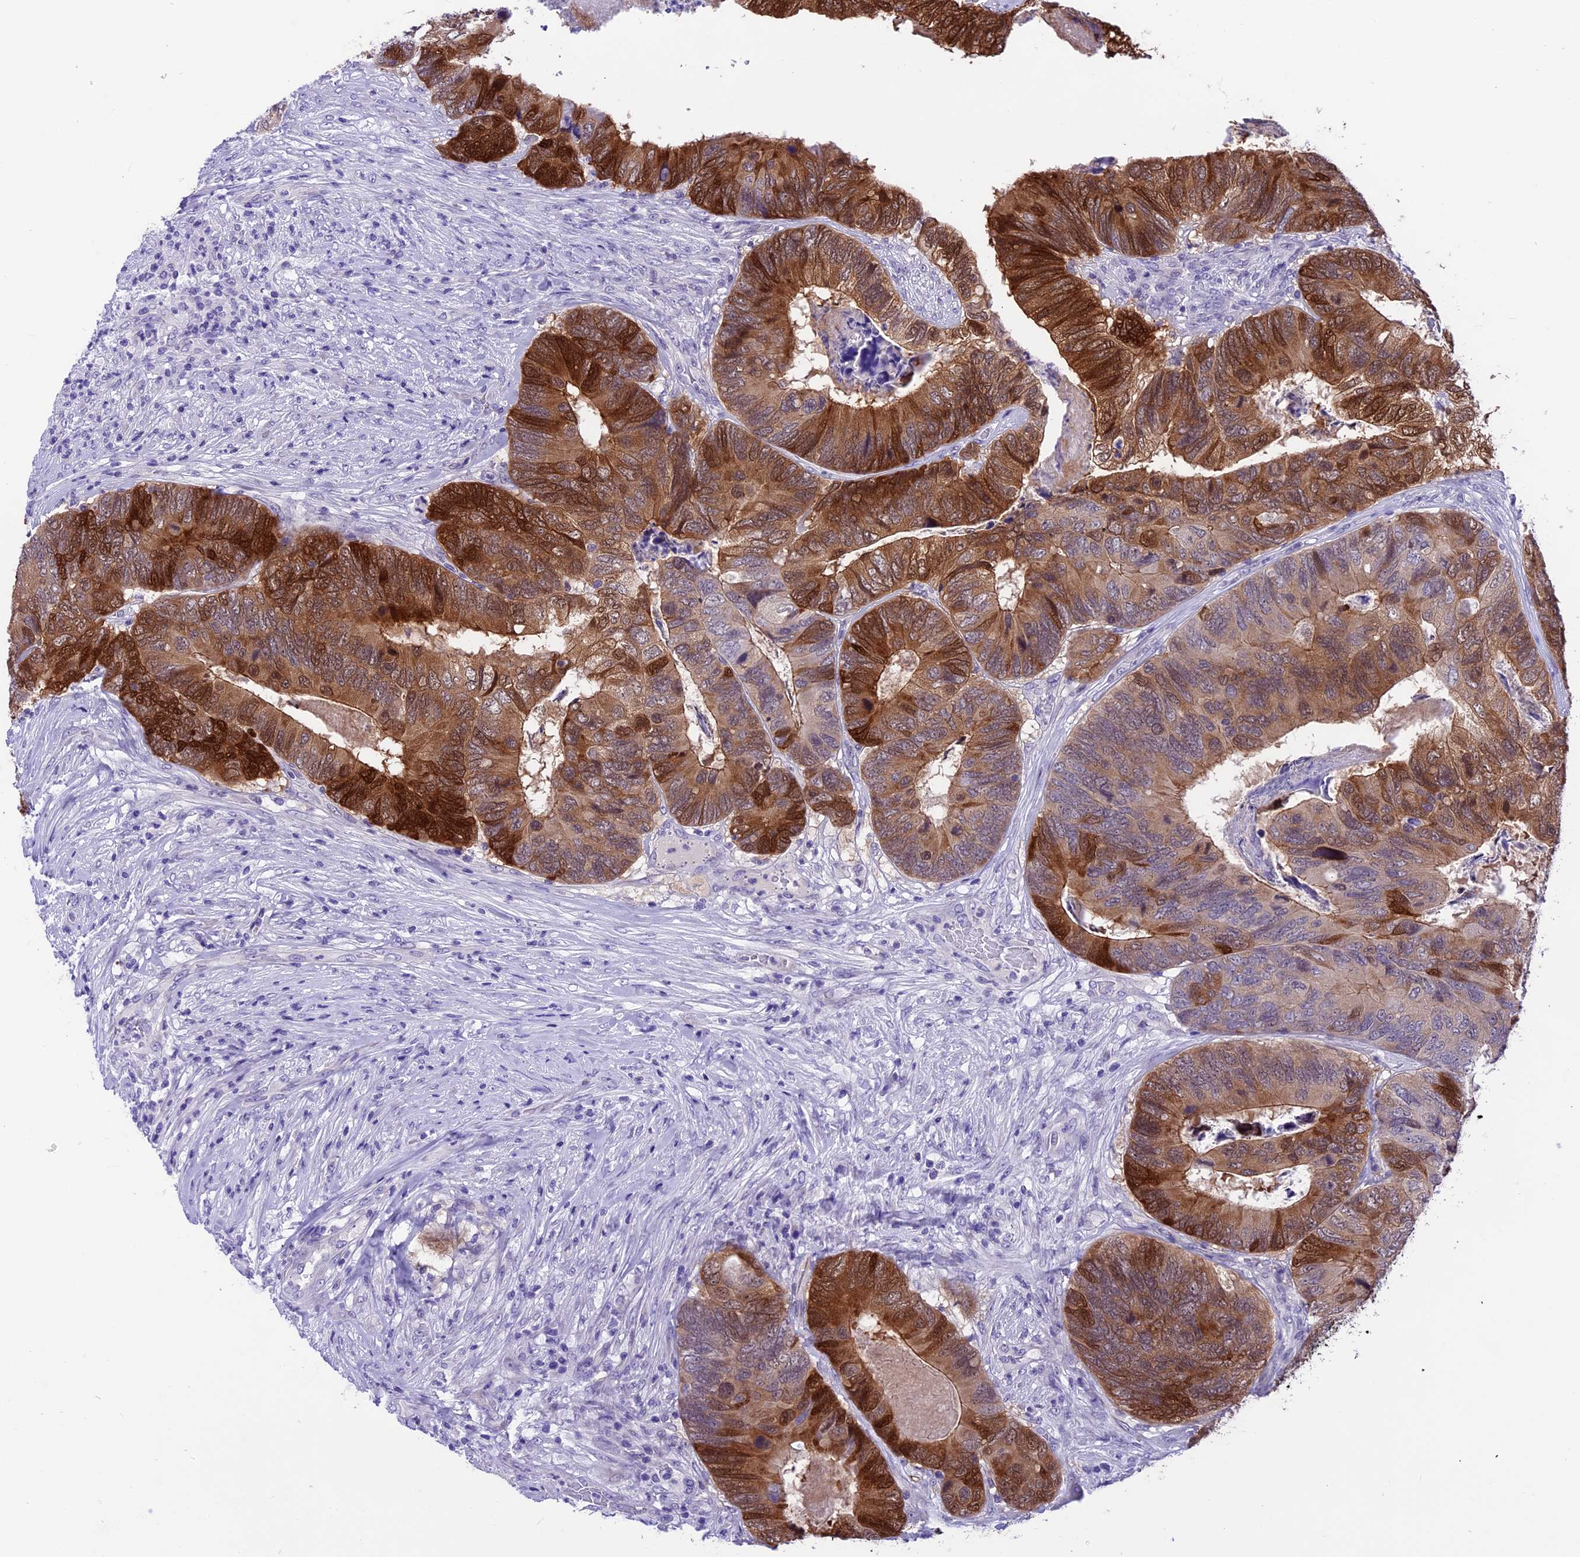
{"staining": {"intensity": "strong", "quantity": "25%-75%", "location": "cytoplasmic/membranous,nuclear"}, "tissue": "colorectal cancer", "cell_type": "Tumor cells", "image_type": "cancer", "snomed": [{"axis": "morphology", "description": "Adenocarcinoma, NOS"}, {"axis": "topography", "description": "Colon"}], "caption": "Brown immunohistochemical staining in colorectal cancer reveals strong cytoplasmic/membranous and nuclear expression in approximately 25%-75% of tumor cells.", "gene": "PRR15", "patient": {"sex": "female", "age": 67}}